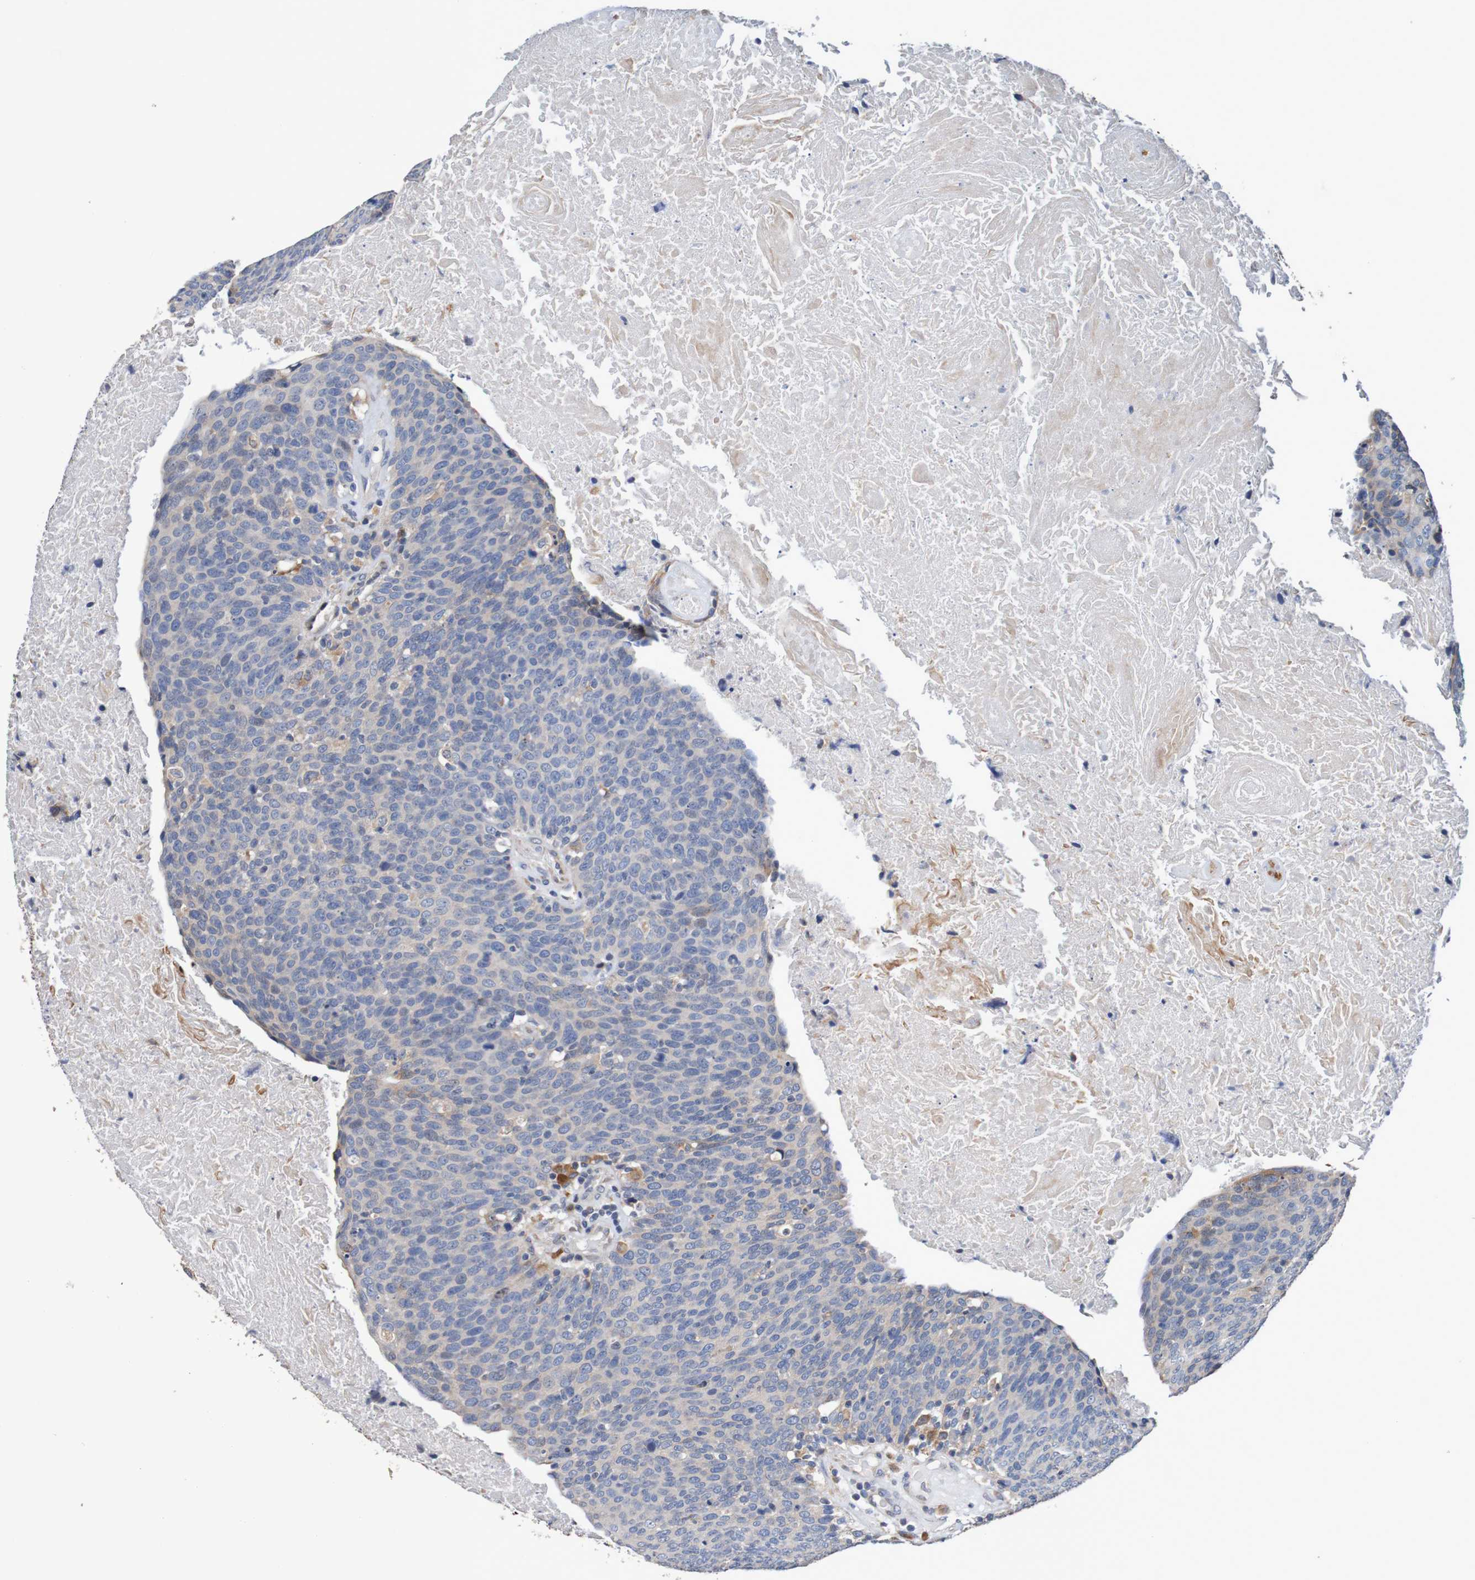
{"staining": {"intensity": "moderate", "quantity": "<25%", "location": "cytoplasmic/membranous"}, "tissue": "head and neck cancer", "cell_type": "Tumor cells", "image_type": "cancer", "snomed": [{"axis": "morphology", "description": "Squamous cell carcinoma, NOS"}, {"axis": "morphology", "description": "Squamous cell carcinoma, metastatic, NOS"}, {"axis": "topography", "description": "Lymph node"}, {"axis": "topography", "description": "Head-Neck"}], "caption": "Protein expression analysis of human head and neck squamous cell carcinoma reveals moderate cytoplasmic/membranous staining in approximately <25% of tumor cells.", "gene": "FIBP", "patient": {"sex": "male", "age": 62}}